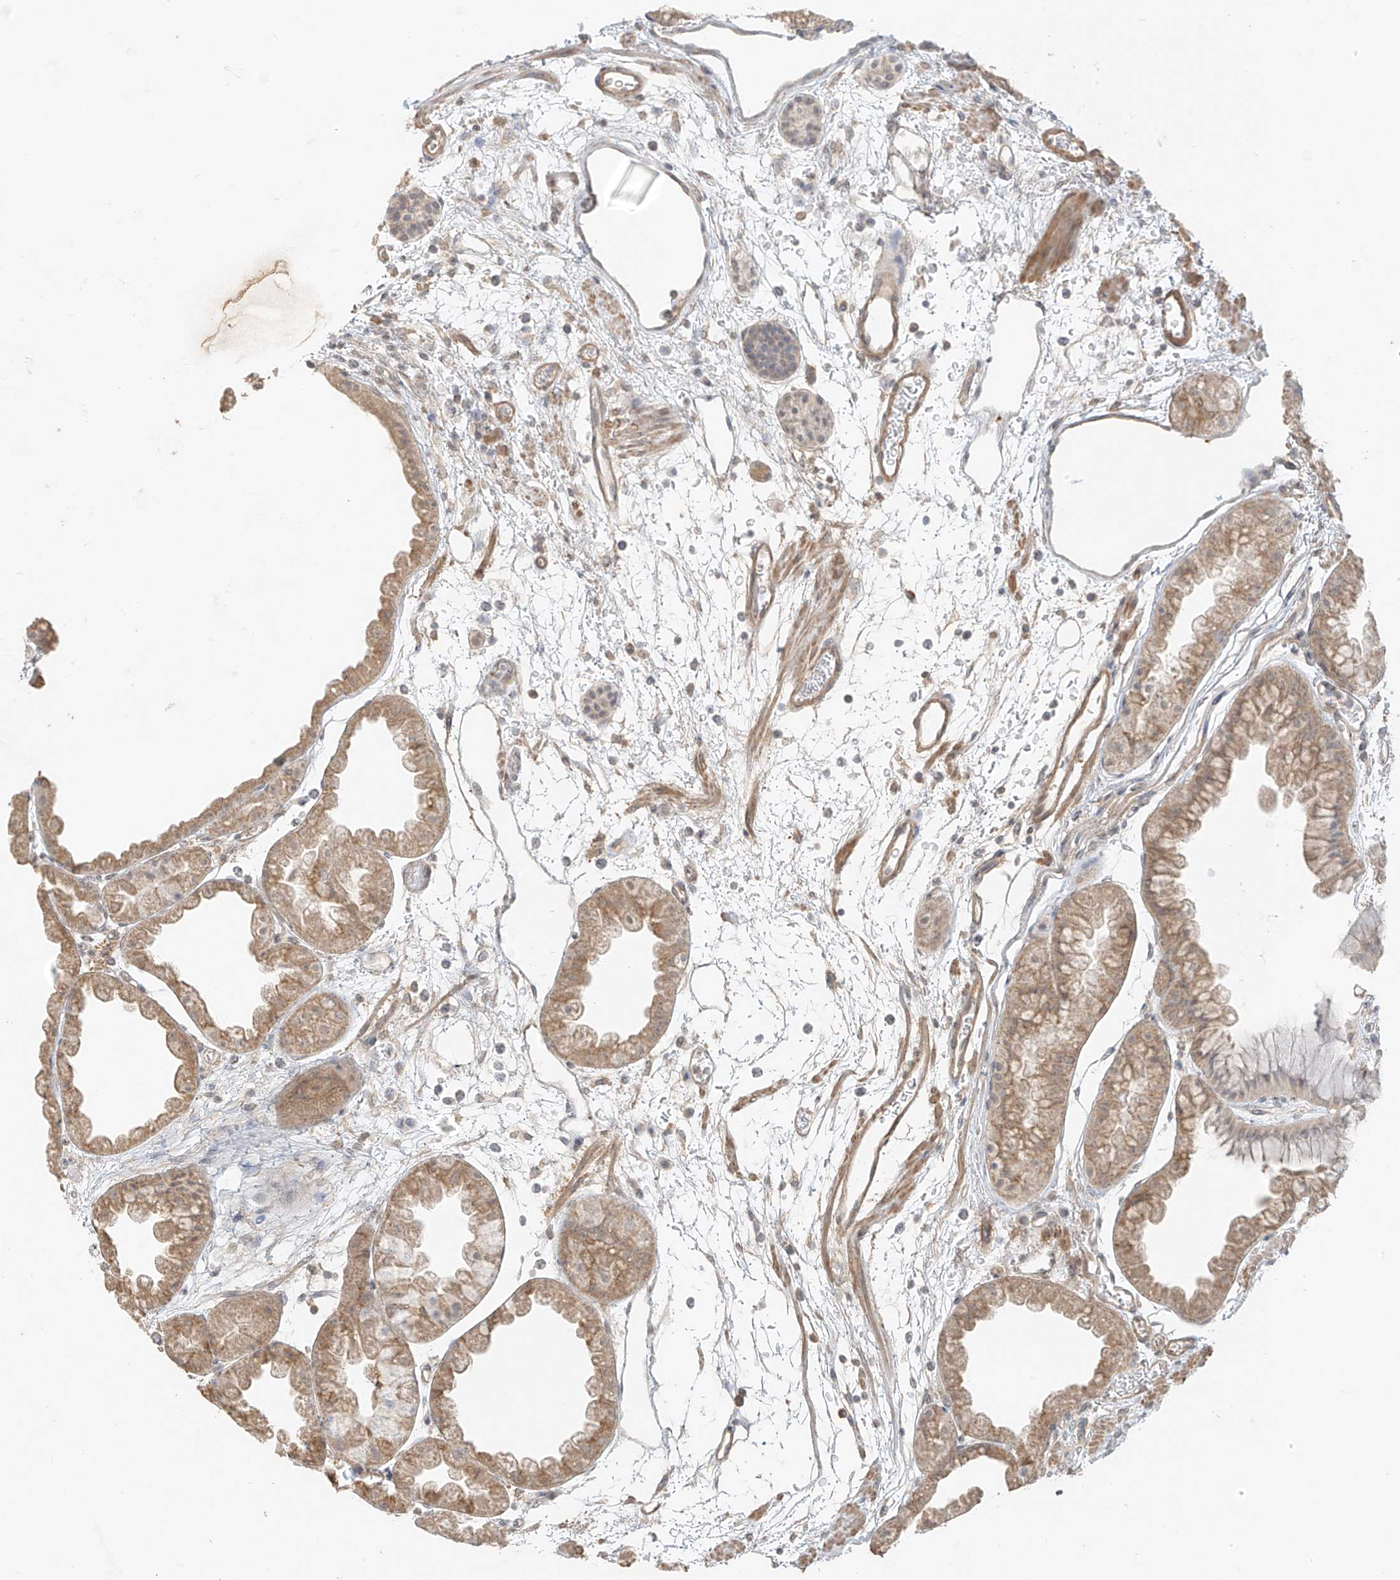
{"staining": {"intensity": "moderate", "quantity": ">75%", "location": "cytoplasmic/membranous"}, "tissue": "stomach", "cell_type": "Glandular cells", "image_type": "normal", "snomed": [{"axis": "morphology", "description": "Normal tissue, NOS"}, {"axis": "topography", "description": "Stomach, upper"}], "caption": "DAB immunohistochemical staining of unremarkable human stomach shows moderate cytoplasmic/membranous protein staining in approximately >75% of glandular cells.", "gene": "ABCD1", "patient": {"sex": "male", "age": 47}}